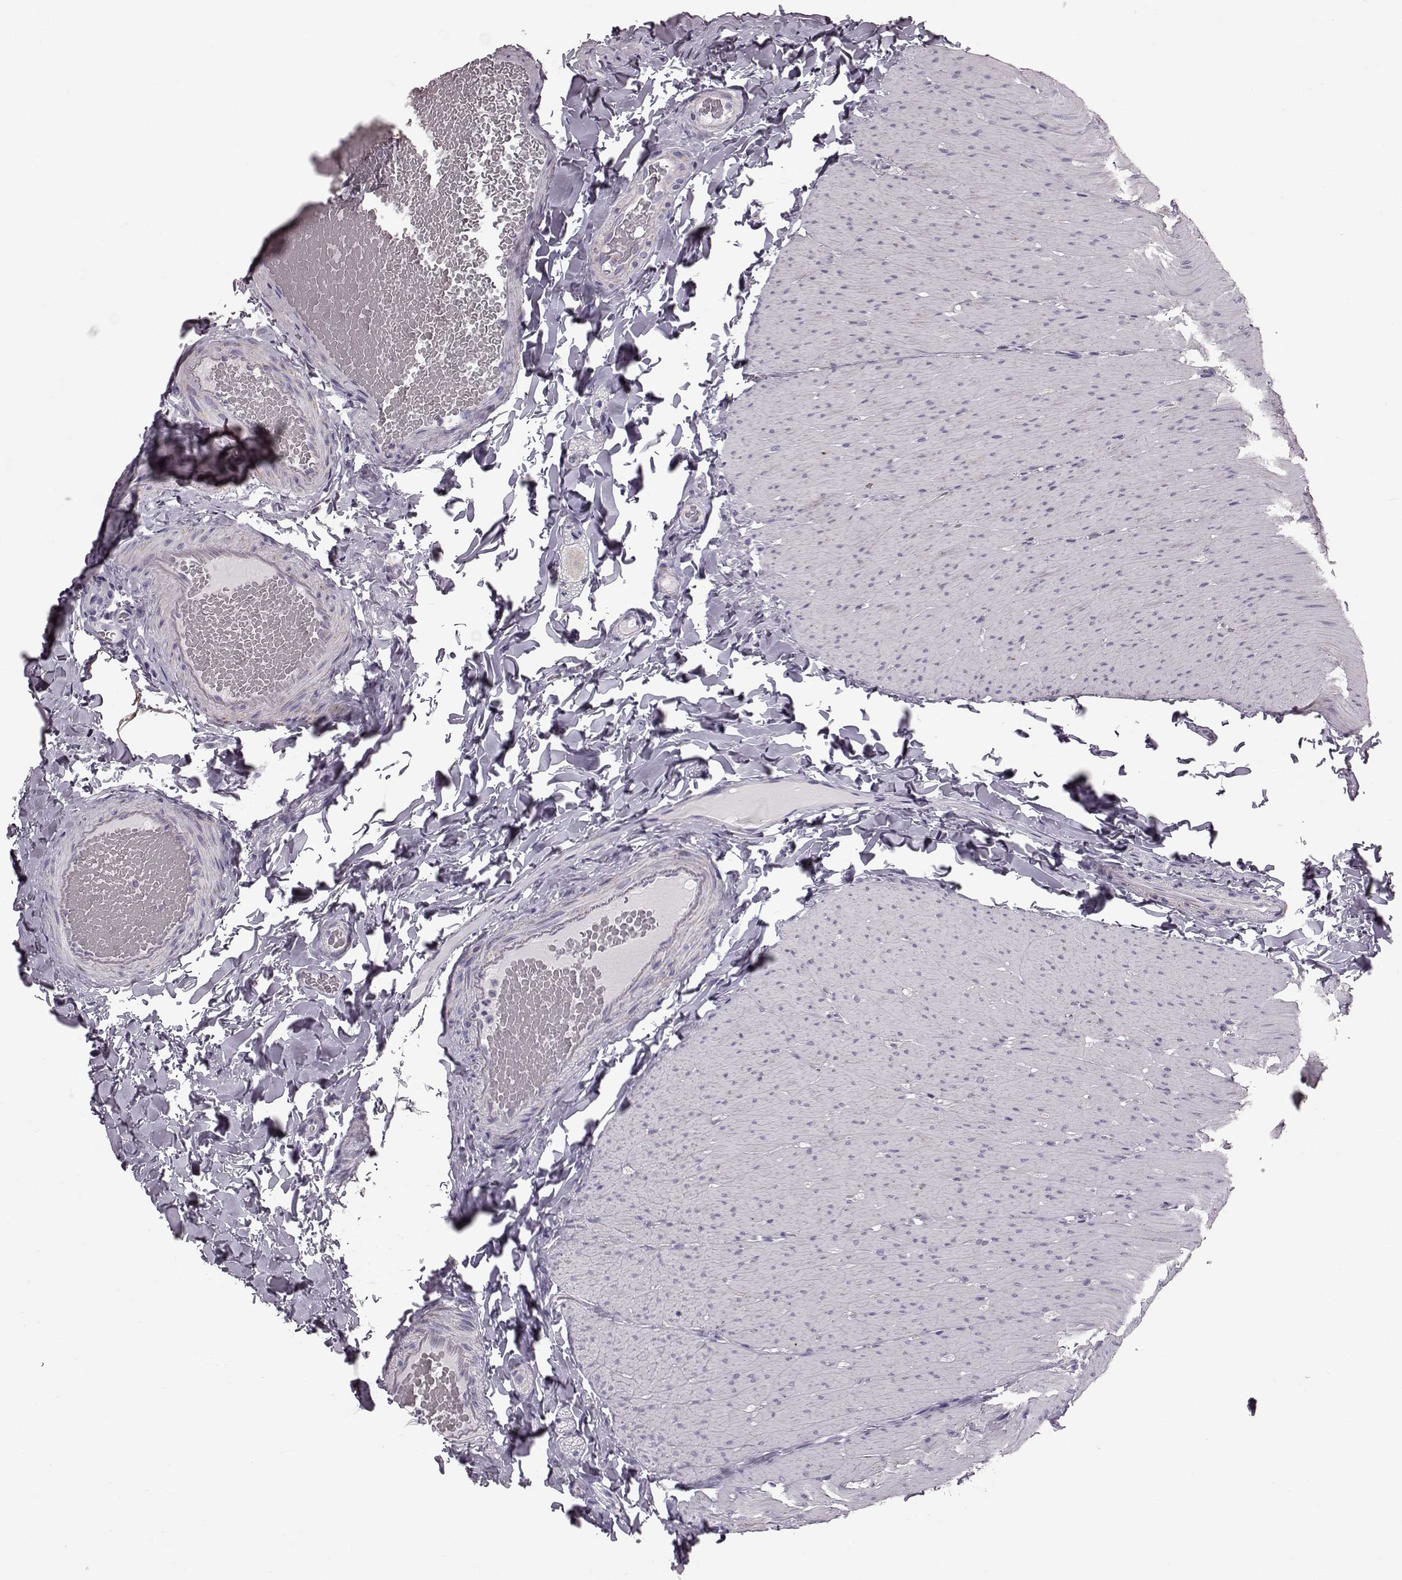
{"staining": {"intensity": "negative", "quantity": "none", "location": "none"}, "tissue": "colon", "cell_type": "Endothelial cells", "image_type": "normal", "snomed": [{"axis": "morphology", "description": "Normal tissue, NOS"}, {"axis": "topography", "description": "Colon"}], "caption": "IHC photomicrograph of normal colon stained for a protein (brown), which reveals no staining in endothelial cells.", "gene": "ATP5MF", "patient": {"sex": "male", "age": 47}}